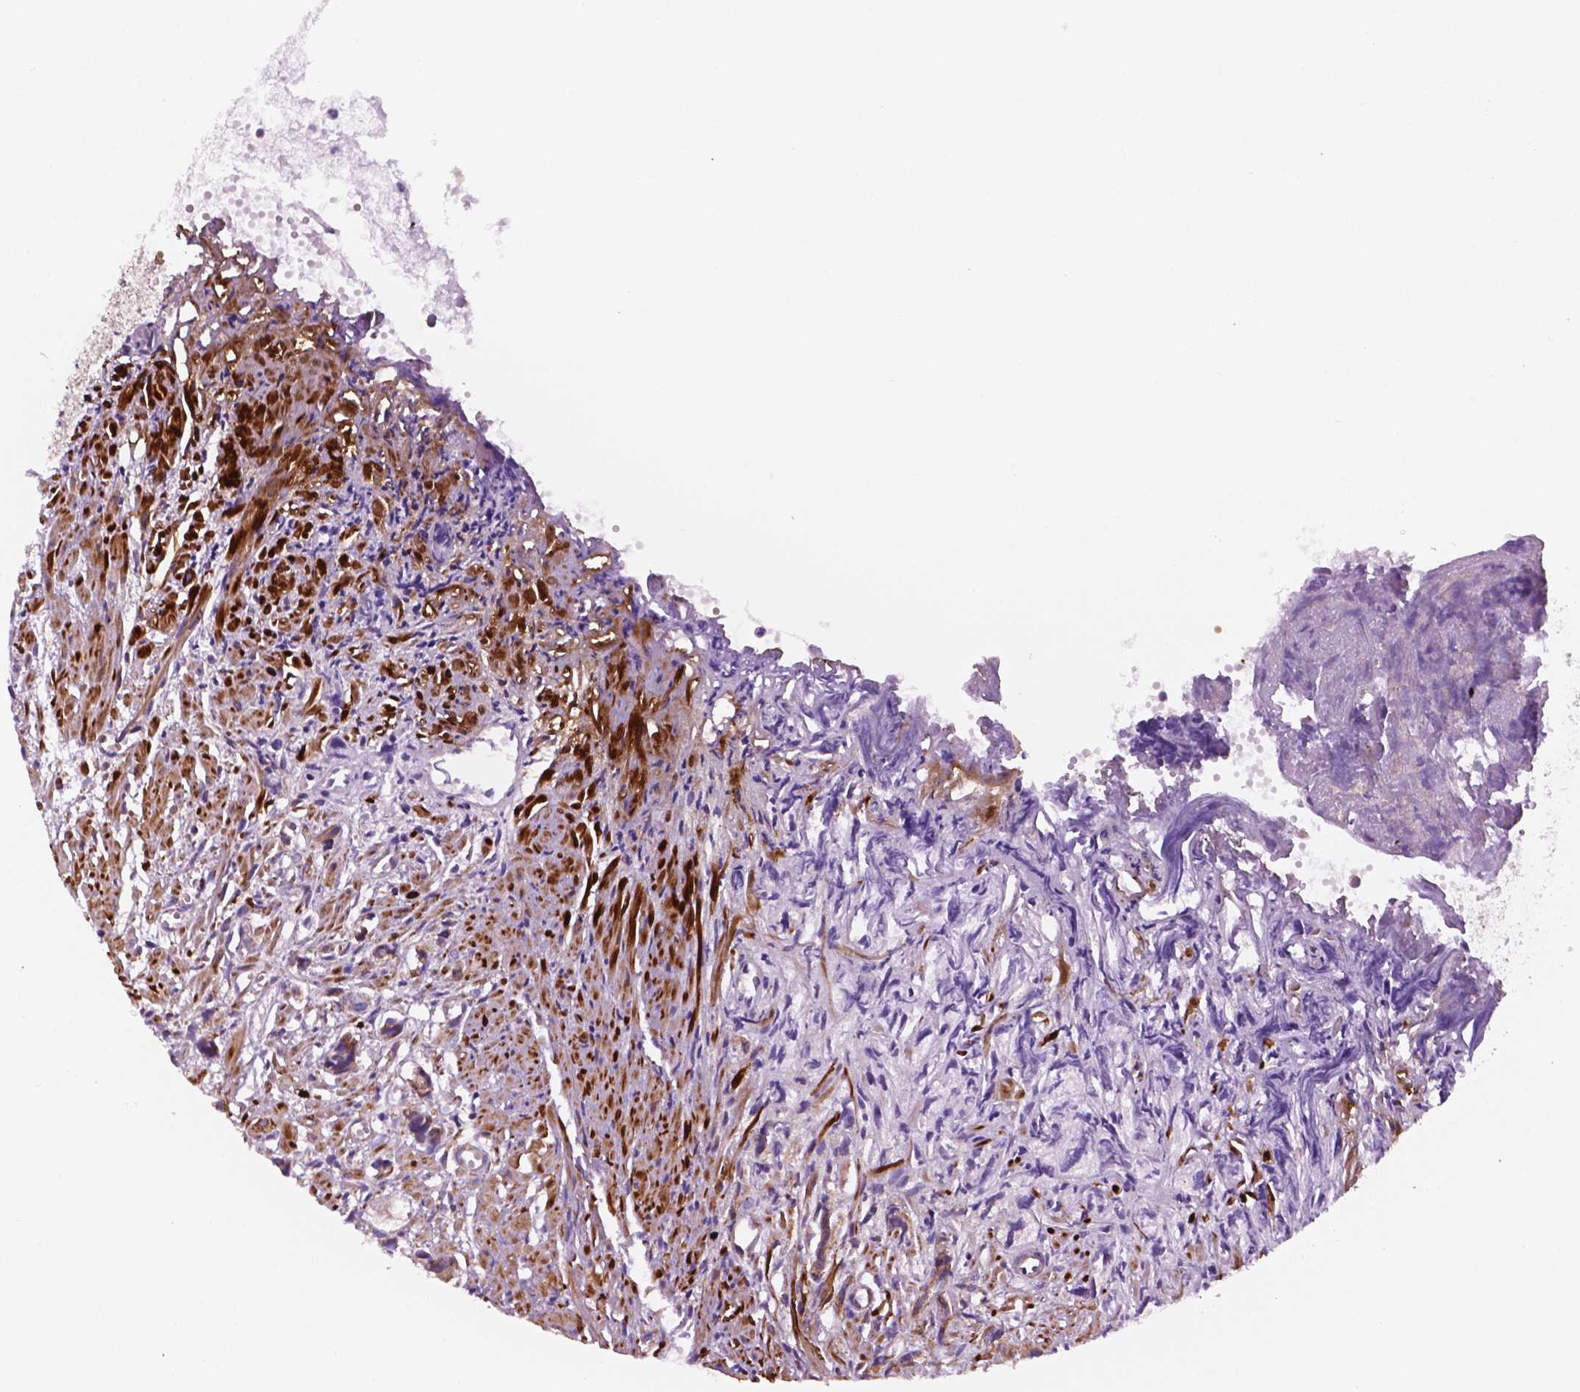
{"staining": {"intensity": "weak", "quantity": "25%-75%", "location": "cytoplasmic/membranous"}, "tissue": "prostate cancer", "cell_type": "Tumor cells", "image_type": "cancer", "snomed": [{"axis": "morphology", "description": "Adenocarcinoma, High grade"}, {"axis": "topography", "description": "Prostate"}], "caption": "IHC staining of prostate cancer (adenocarcinoma (high-grade)), which displays low levels of weak cytoplasmic/membranous expression in approximately 25%-75% of tumor cells indicating weak cytoplasmic/membranous protein staining. The staining was performed using DAB (brown) for protein detection and nuclei were counterstained in hematoxylin (blue).", "gene": "GEMIN4", "patient": {"sex": "male", "age": 58}}